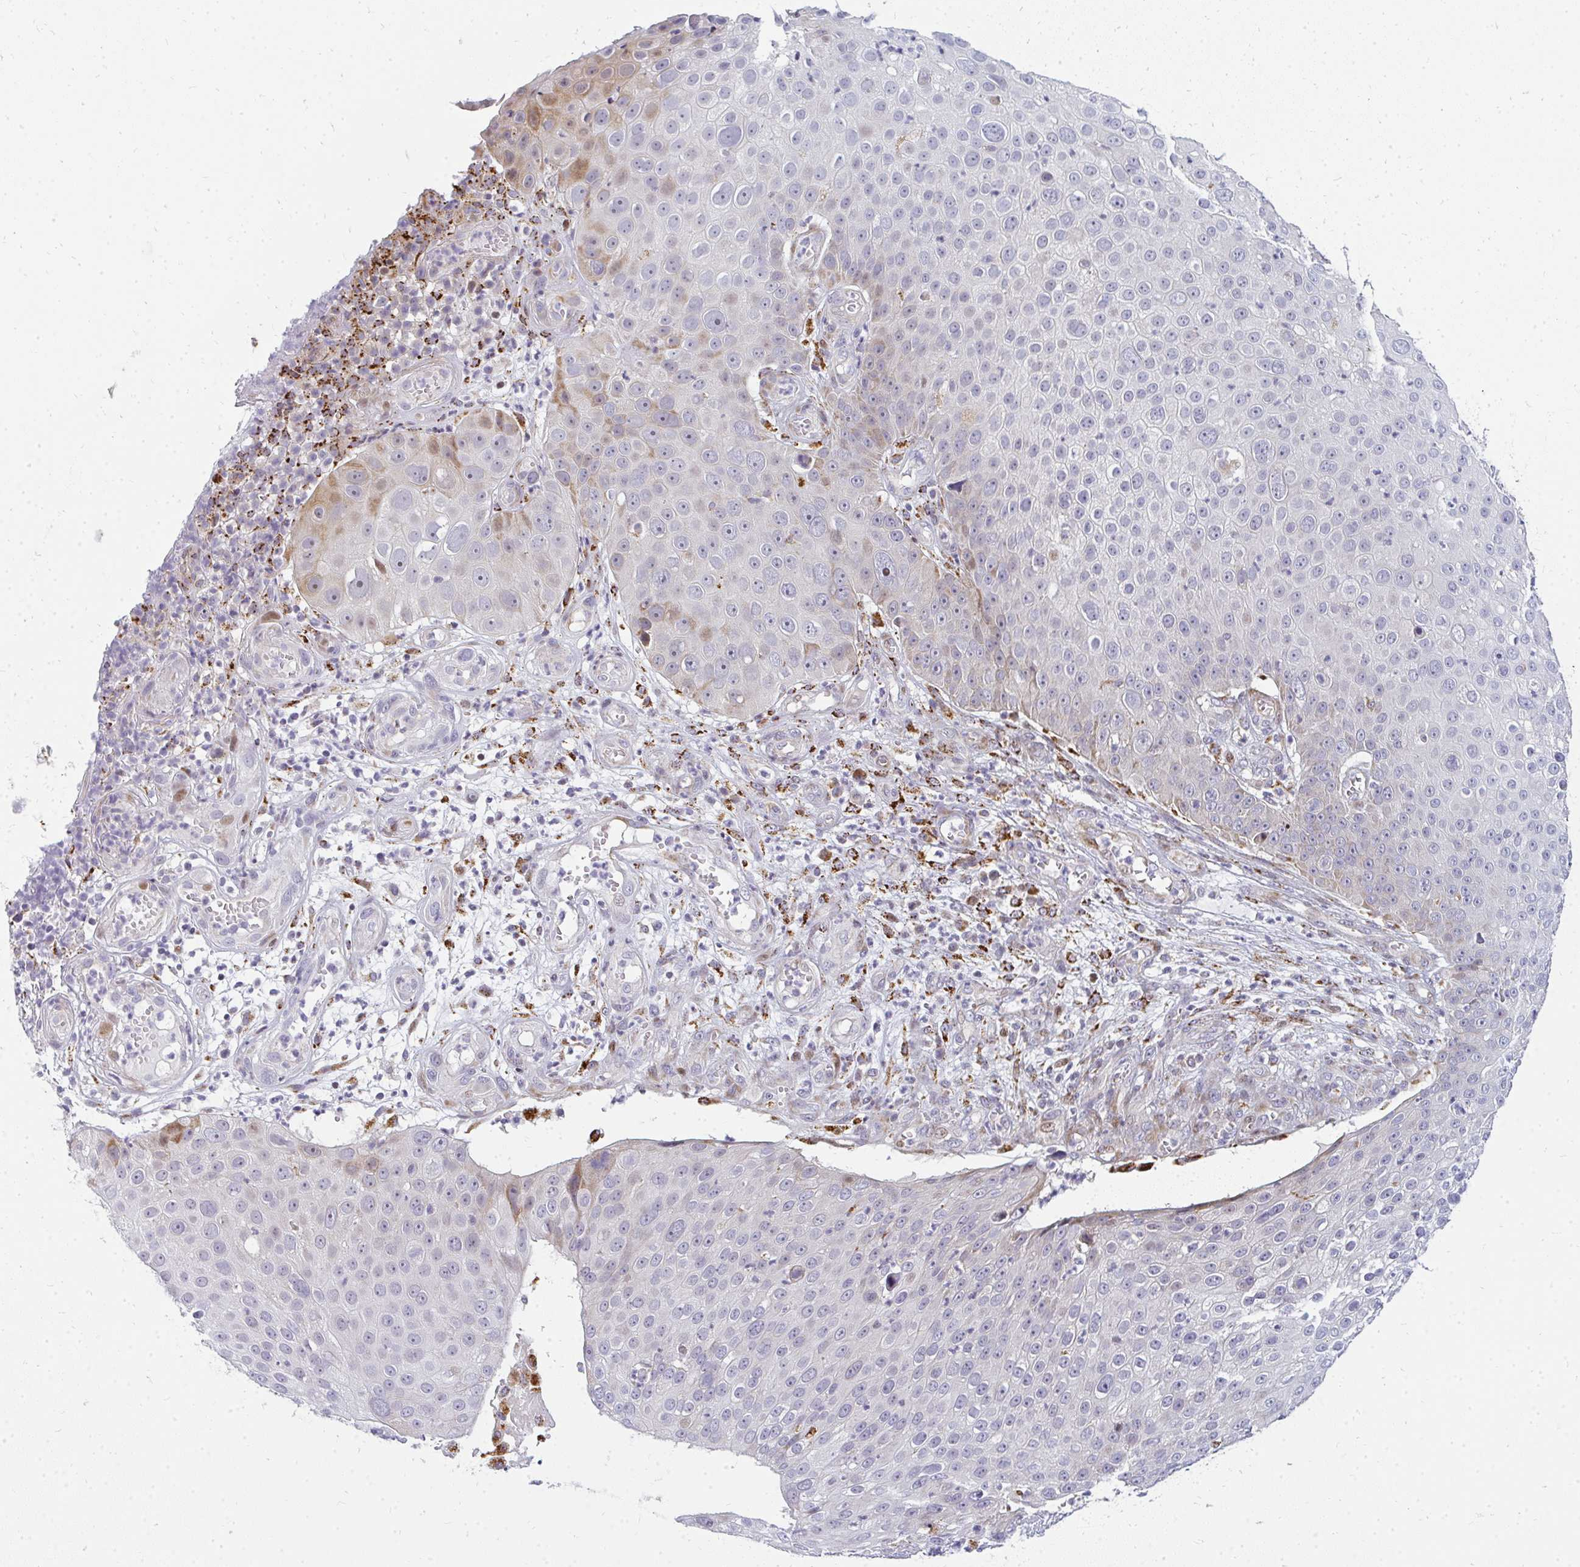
{"staining": {"intensity": "moderate", "quantity": "<25%", "location": "cytoplasmic/membranous"}, "tissue": "skin cancer", "cell_type": "Tumor cells", "image_type": "cancer", "snomed": [{"axis": "morphology", "description": "Squamous cell carcinoma, NOS"}, {"axis": "topography", "description": "Skin"}], "caption": "High-power microscopy captured an immunohistochemistry micrograph of skin cancer (squamous cell carcinoma), revealing moderate cytoplasmic/membranous staining in approximately <25% of tumor cells.", "gene": "PLA2G5", "patient": {"sex": "male", "age": 71}}